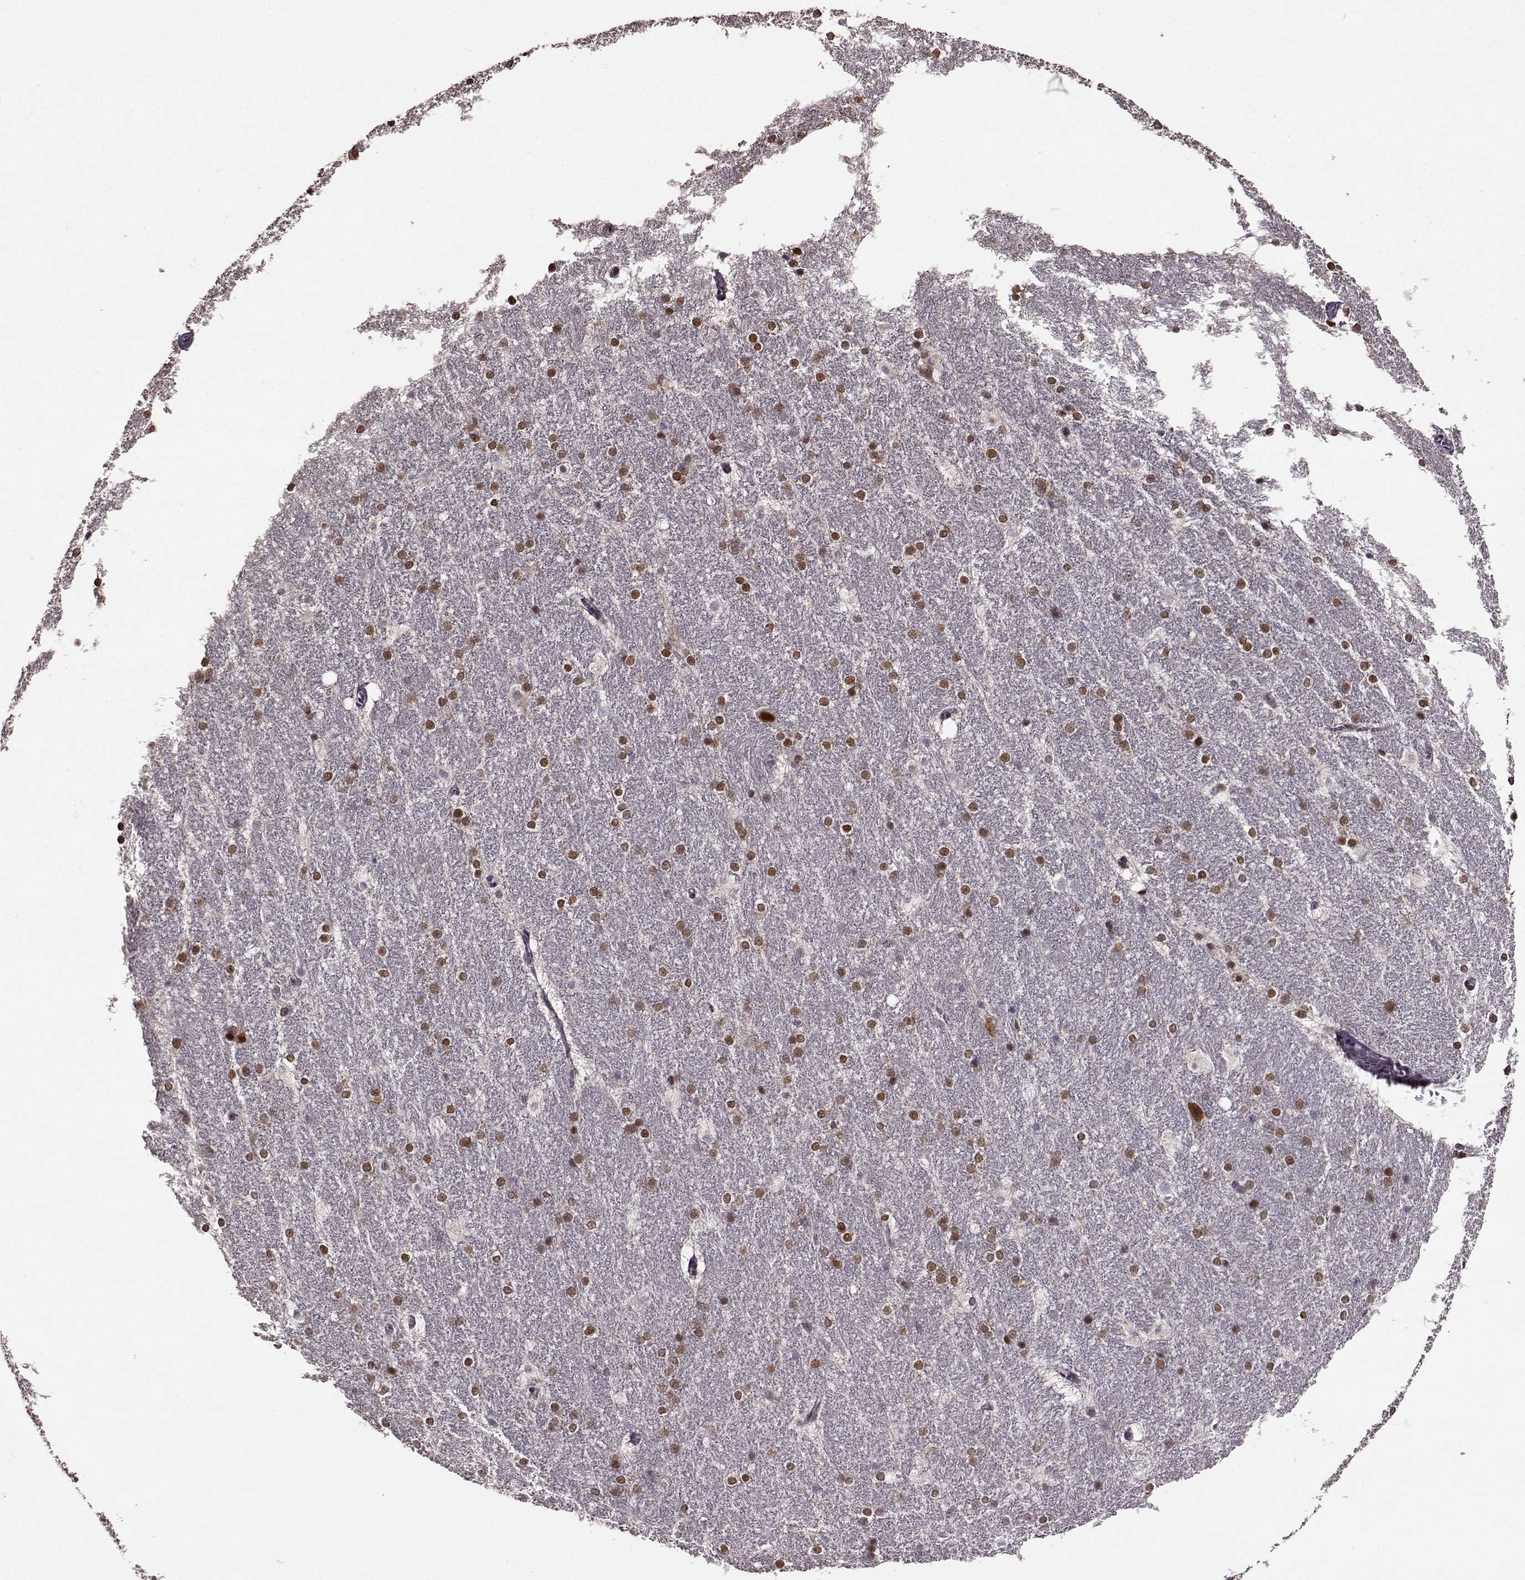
{"staining": {"intensity": "negative", "quantity": "none", "location": "none"}, "tissue": "hippocampus", "cell_type": "Glial cells", "image_type": "normal", "snomed": [{"axis": "morphology", "description": "Normal tissue, NOS"}, {"axis": "topography", "description": "Cerebral cortex"}, {"axis": "topography", "description": "Hippocampus"}], "caption": "Immunohistochemistry (IHC) histopathology image of unremarkable hippocampus: hippocampus stained with DAB exhibits no significant protein expression in glial cells. (DAB immunohistochemistry, high magnification).", "gene": "FTO", "patient": {"sex": "female", "age": 19}}